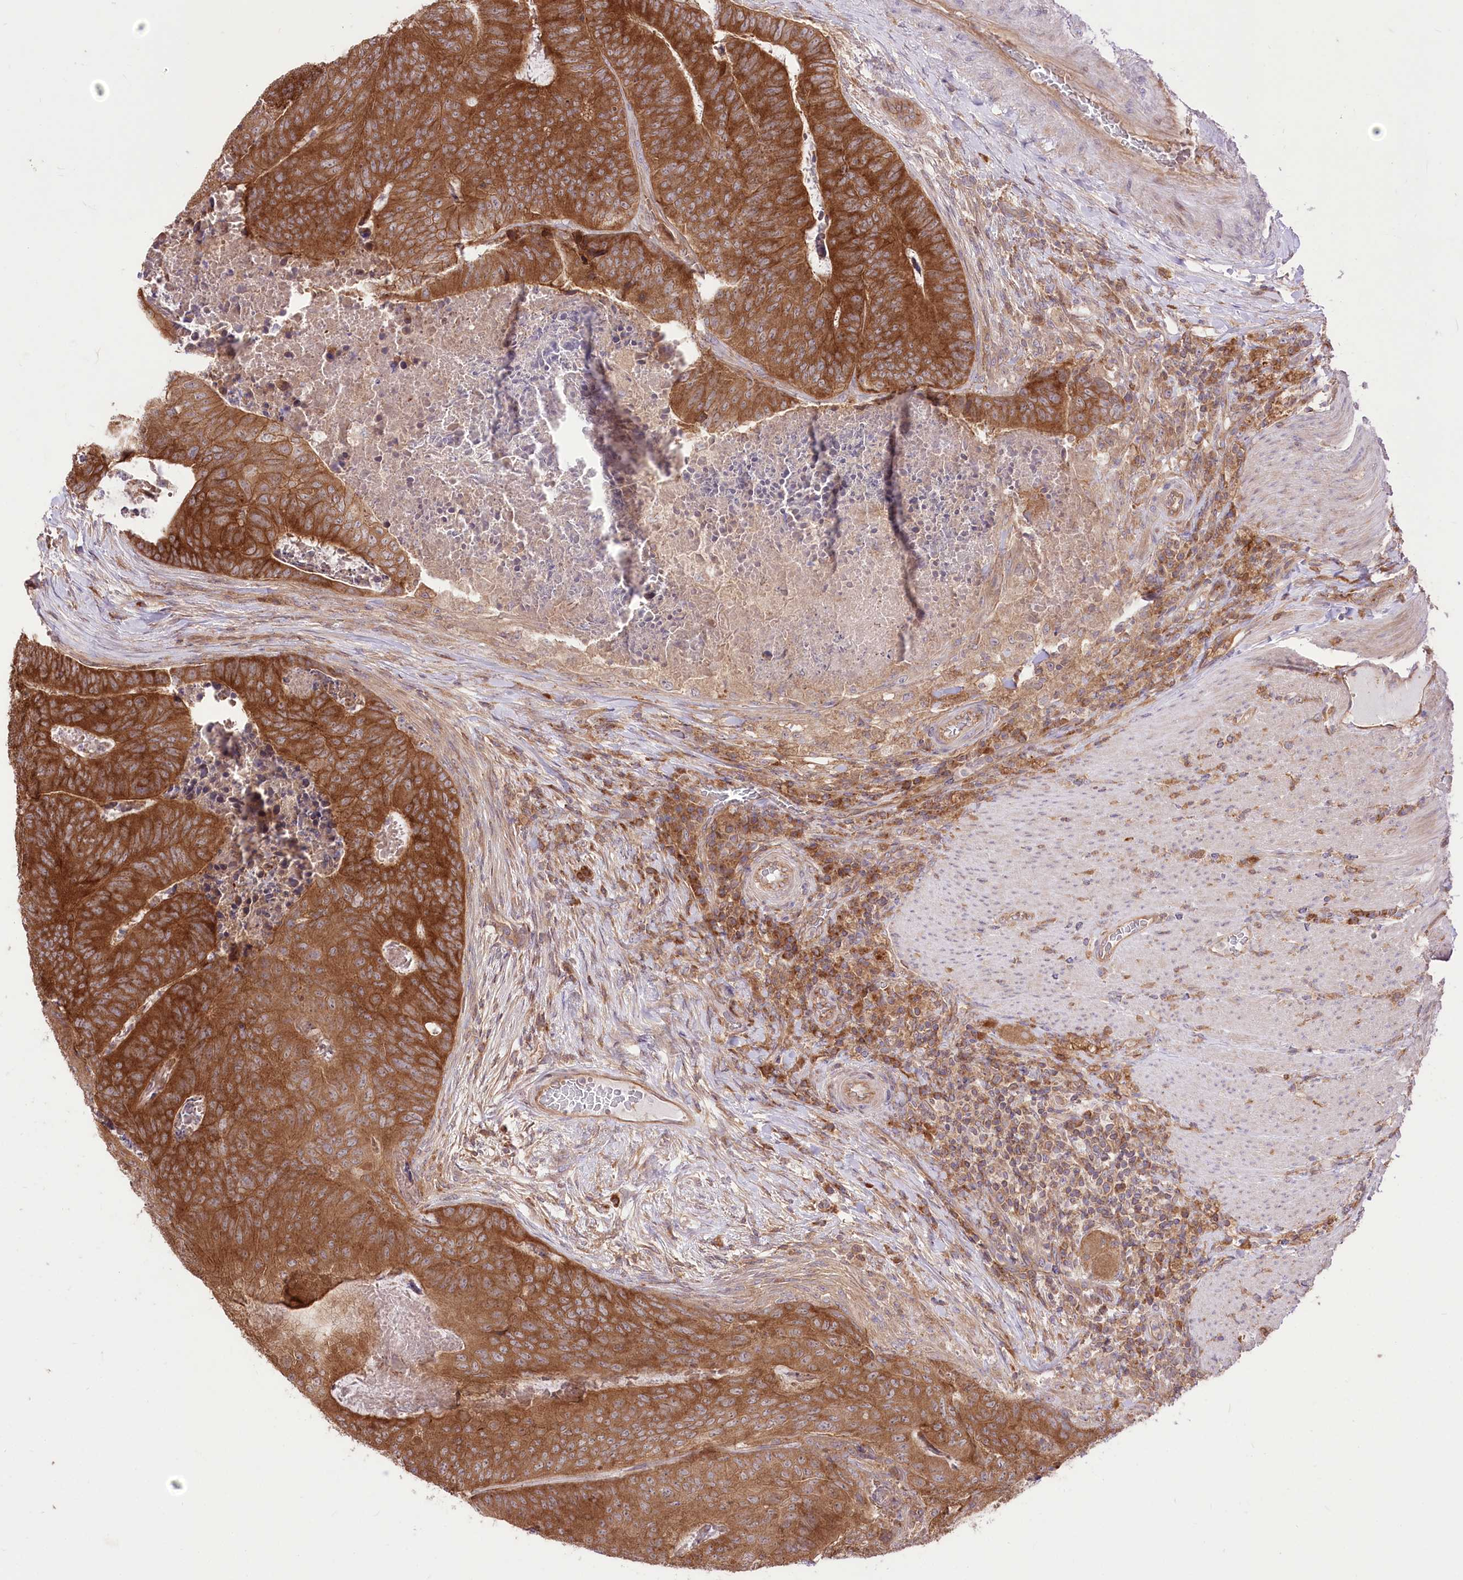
{"staining": {"intensity": "strong", "quantity": ">75%", "location": "cytoplasmic/membranous"}, "tissue": "colorectal cancer", "cell_type": "Tumor cells", "image_type": "cancer", "snomed": [{"axis": "morphology", "description": "Adenocarcinoma, NOS"}, {"axis": "topography", "description": "Colon"}], "caption": "Colorectal cancer (adenocarcinoma) tissue shows strong cytoplasmic/membranous staining in approximately >75% of tumor cells The staining is performed using DAB brown chromogen to label protein expression. The nuclei are counter-stained blue using hematoxylin.", "gene": "XYLB", "patient": {"sex": "female", "age": 67}}